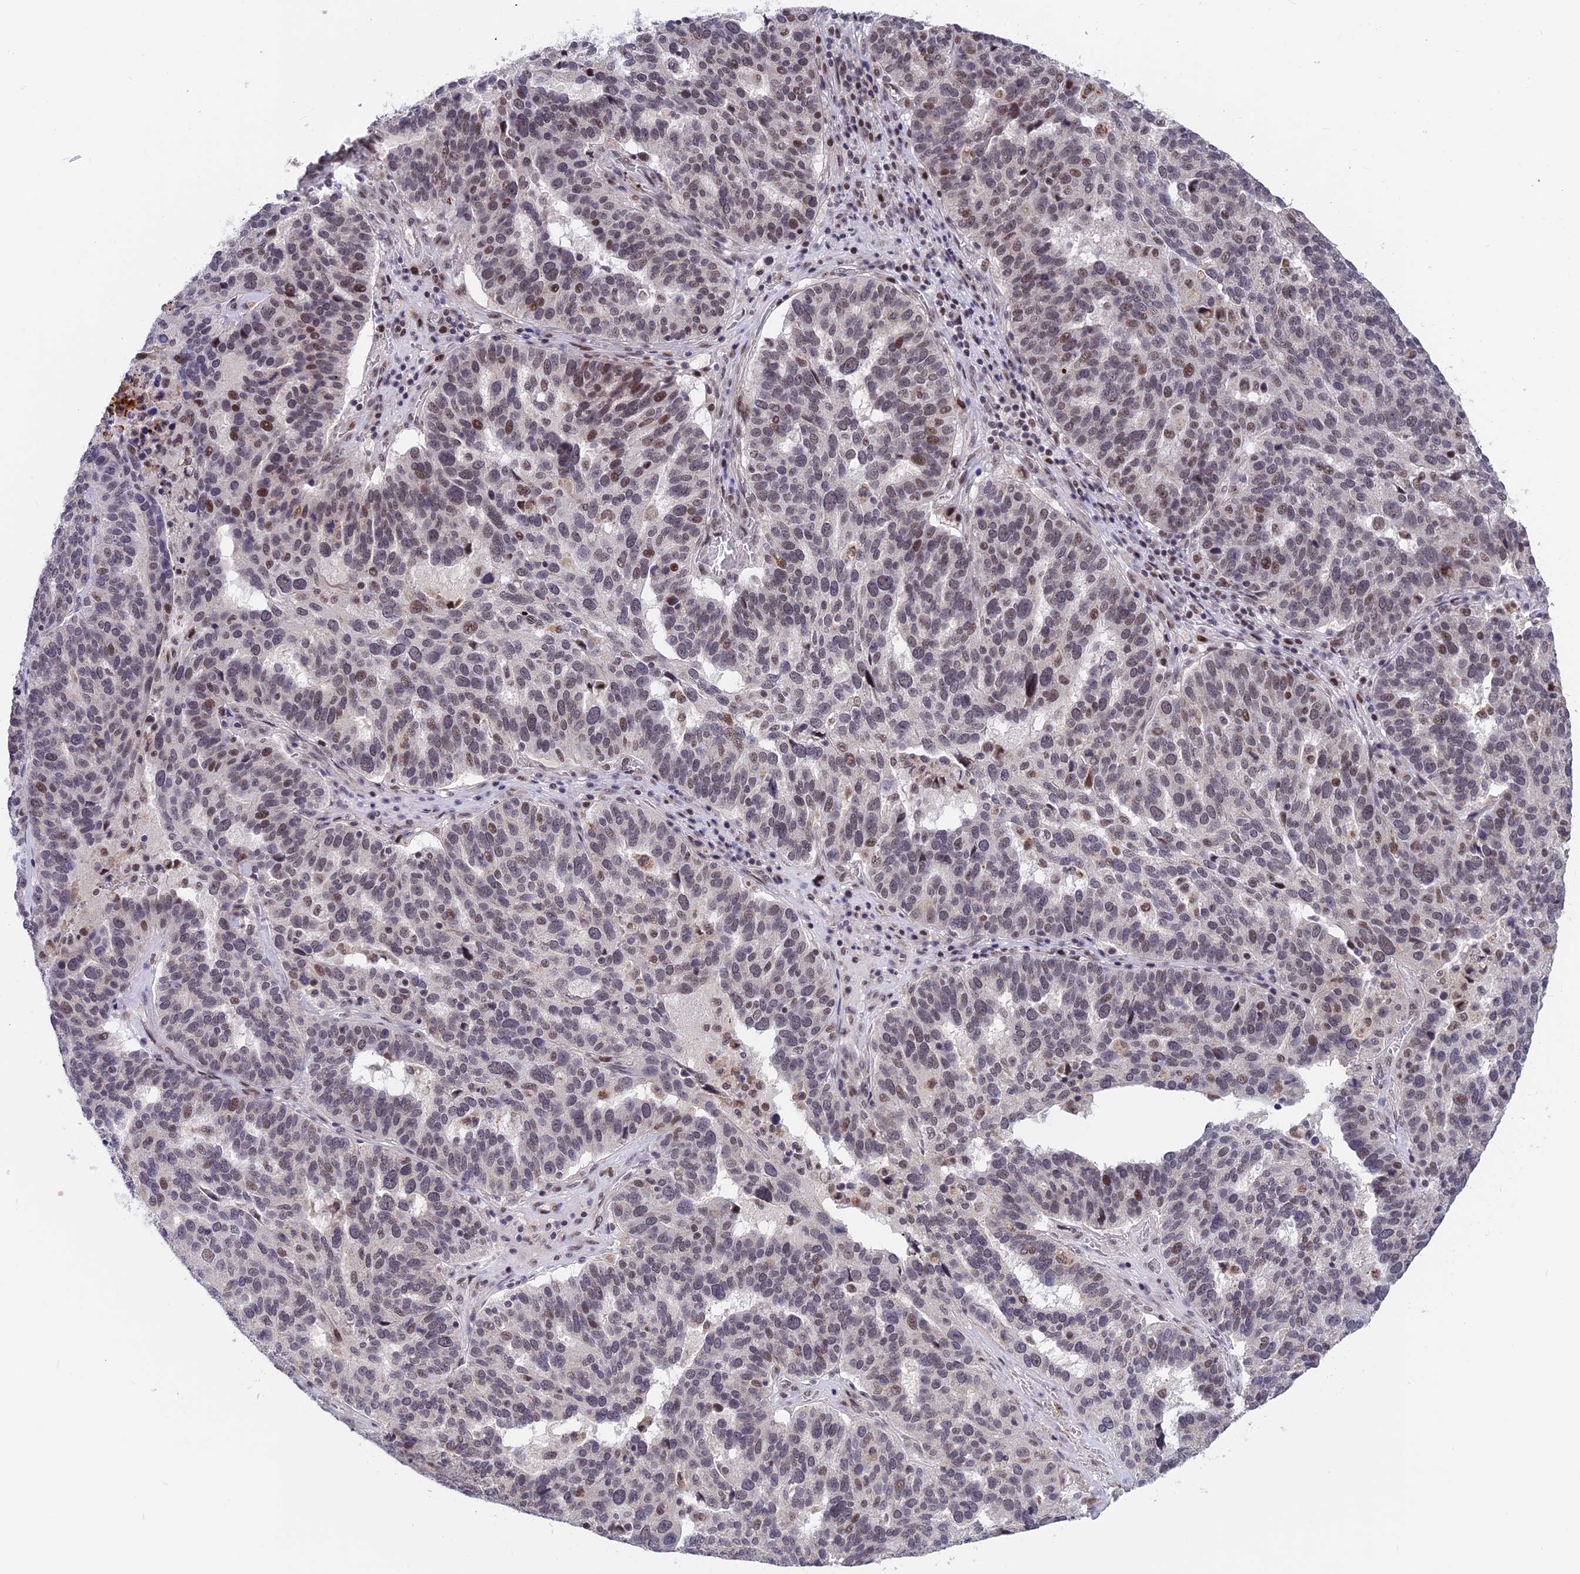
{"staining": {"intensity": "moderate", "quantity": "<25%", "location": "nuclear"}, "tissue": "ovarian cancer", "cell_type": "Tumor cells", "image_type": "cancer", "snomed": [{"axis": "morphology", "description": "Cystadenocarcinoma, serous, NOS"}, {"axis": "topography", "description": "Ovary"}], "caption": "Ovarian cancer was stained to show a protein in brown. There is low levels of moderate nuclear staining in about <25% of tumor cells. The staining was performed using DAB (3,3'-diaminobenzidine) to visualize the protein expression in brown, while the nuclei were stained in blue with hematoxylin (Magnification: 20x).", "gene": "POLR2C", "patient": {"sex": "female", "age": 59}}